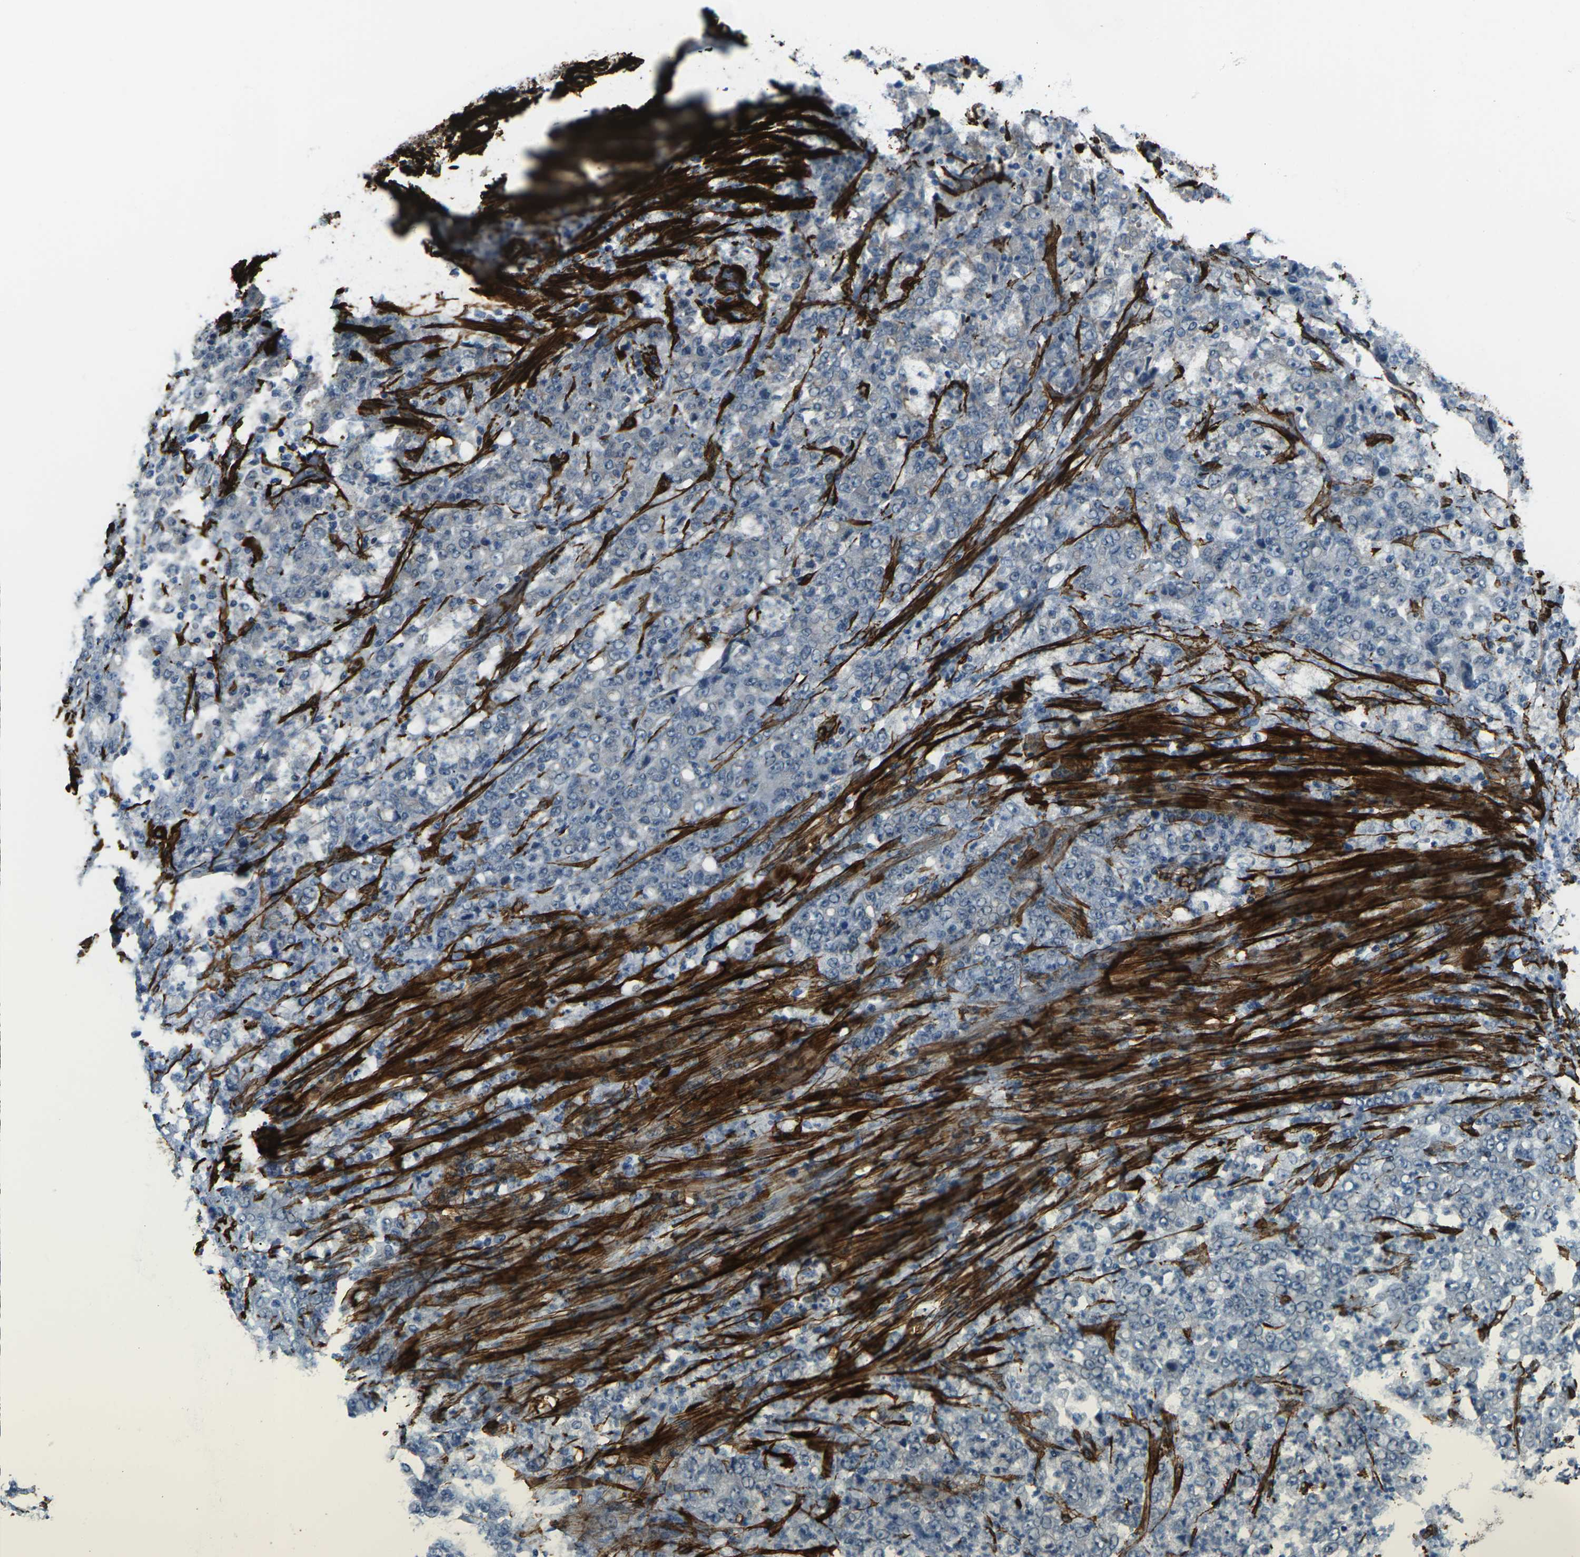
{"staining": {"intensity": "negative", "quantity": "none", "location": "none"}, "tissue": "stomach cancer", "cell_type": "Tumor cells", "image_type": "cancer", "snomed": [{"axis": "morphology", "description": "Adenocarcinoma, NOS"}, {"axis": "topography", "description": "Stomach, lower"}], "caption": "Immunohistochemical staining of human stomach adenocarcinoma exhibits no significant positivity in tumor cells.", "gene": "GRAMD1C", "patient": {"sex": "female", "age": 71}}